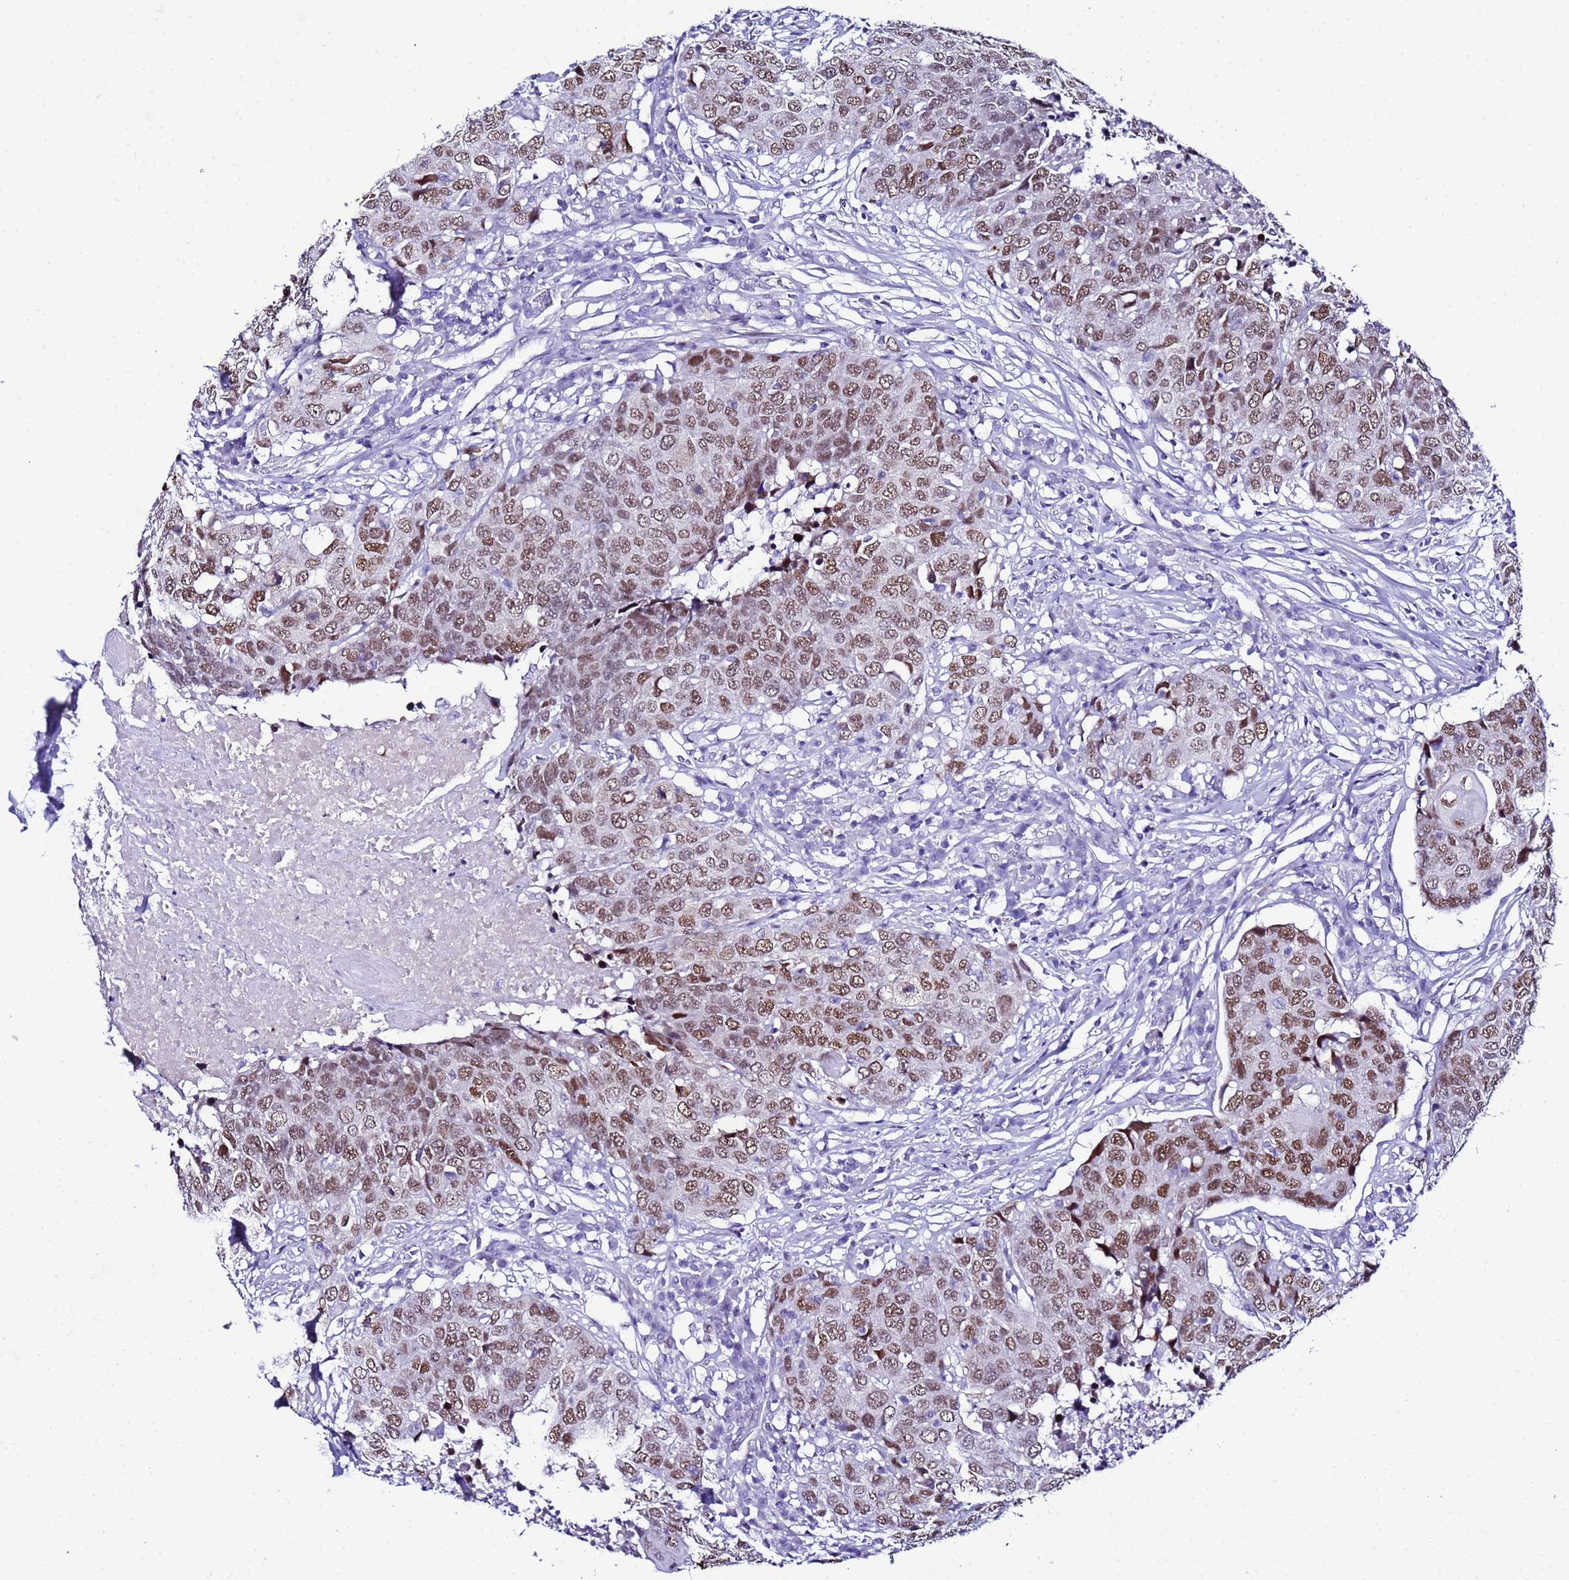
{"staining": {"intensity": "moderate", "quantity": ">75%", "location": "nuclear"}, "tissue": "head and neck cancer", "cell_type": "Tumor cells", "image_type": "cancer", "snomed": [{"axis": "morphology", "description": "Squamous cell carcinoma, NOS"}, {"axis": "topography", "description": "Head-Neck"}], "caption": "Immunohistochemical staining of human head and neck cancer (squamous cell carcinoma) shows moderate nuclear protein staining in approximately >75% of tumor cells. (Stains: DAB (3,3'-diaminobenzidine) in brown, nuclei in blue, Microscopy: brightfield microscopy at high magnification).", "gene": "BCL7A", "patient": {"sex": "male", "age": 66}}